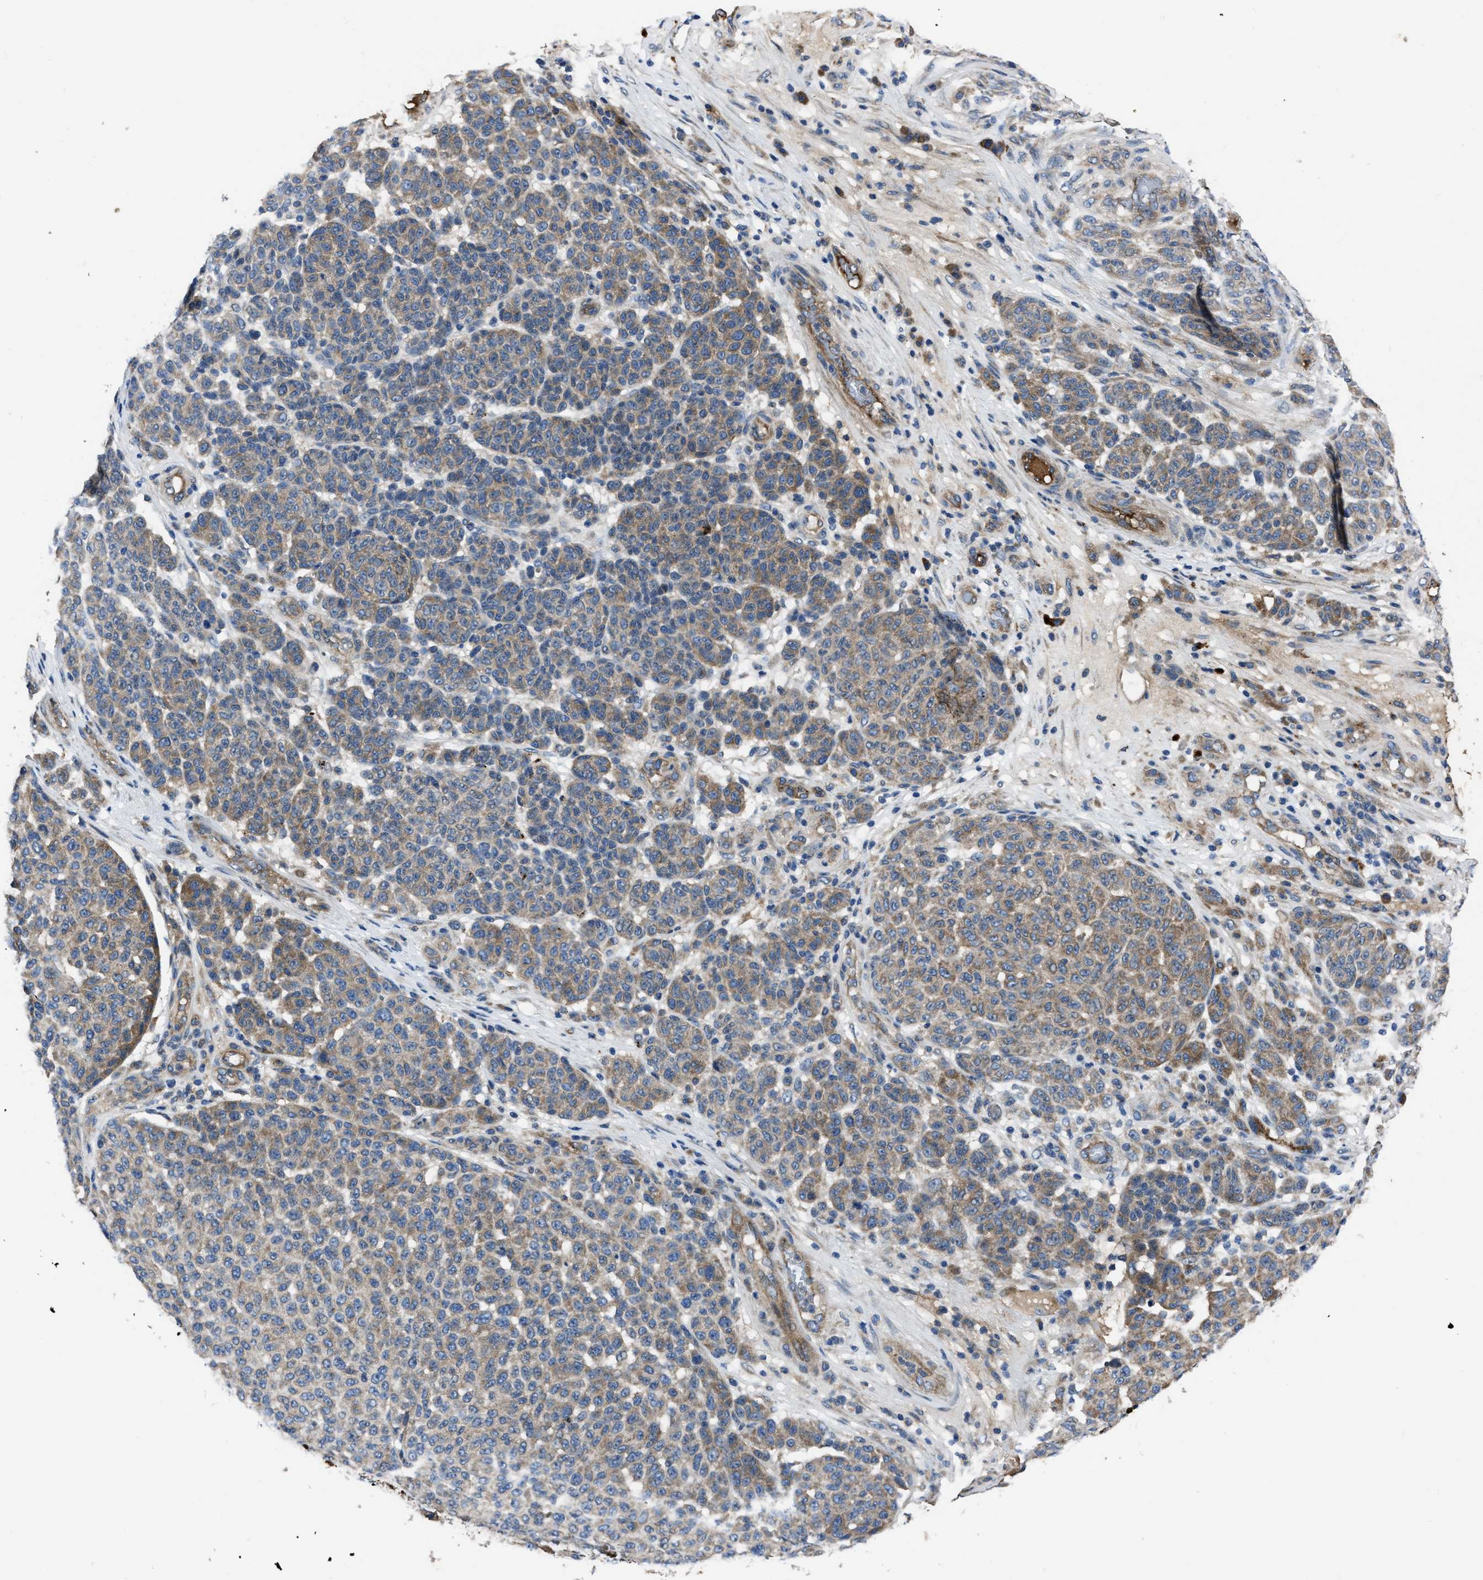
{"staining": {"intensity": "moderate", "quantity": "25%-75%", "location": "cytoplasmic/membranous"}, "tissue": "melanoma", "cell_type": "Tumor cells", "image_type": "cancer", "snomed": [{"axis": "morphology", "description": "Malignant melanoma, NOS"}, {"axis": "topography", "description": "Skin"}], "caption": "High-magnification brightfield microscopy of melanoma stained with DAB (brown) and counterstained with hematoxylin (blue). tumor cells exhibit moderate cytoplasmic/membranous positivity is appreciated in about25%-75% of cells.", "gene": "ERC1", "patient": {"sex": "male", "age": 59}}